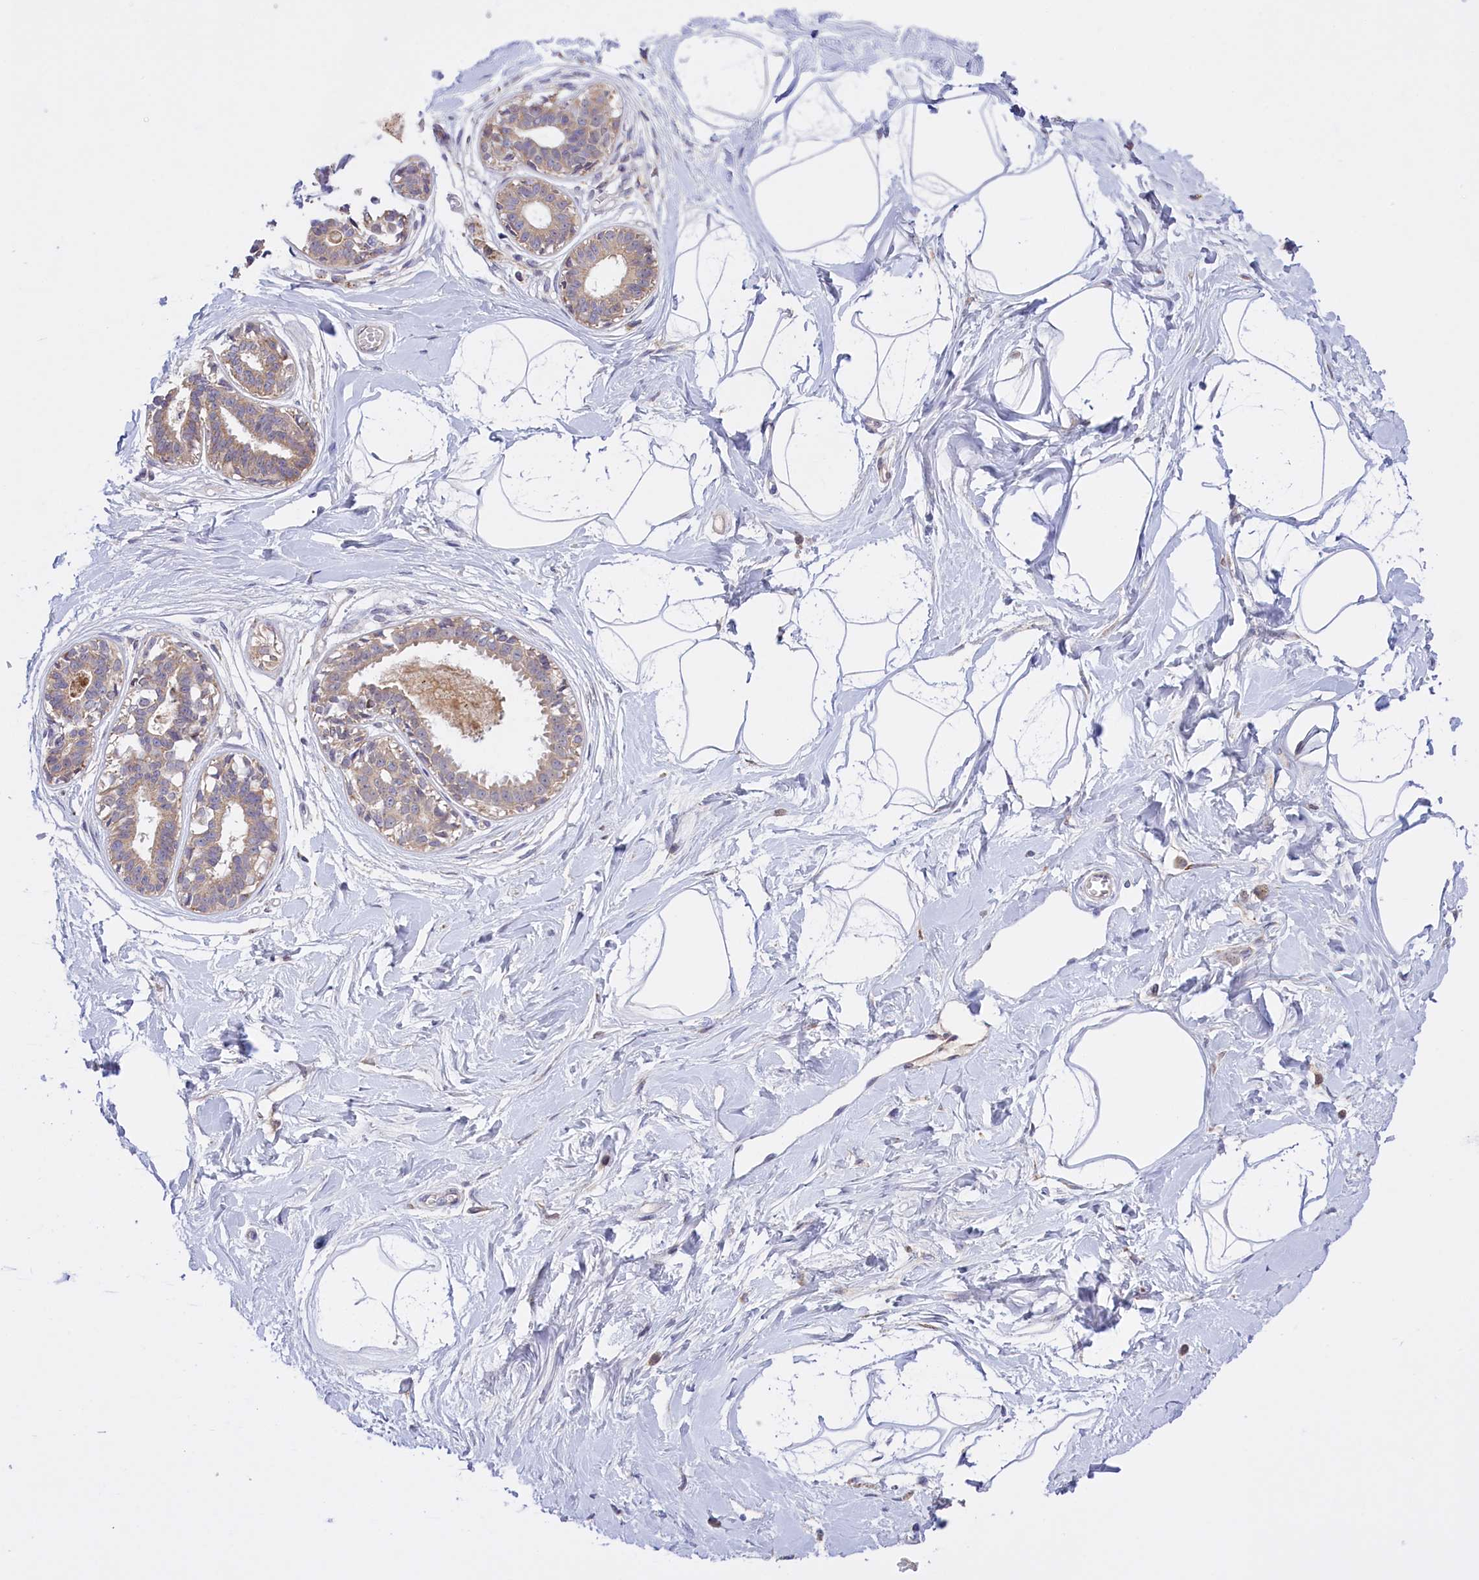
{"staining": {"intensity": "negative", "quantity": "none", "location": "none"}, "tissue": "breast", "cell_type": "Adipocytes", "image_type": "normal", "snomed": [{"axis": "morphology", "description": "Normal tissue, NOS"}, {"axis": "topography", "description": "Breast"}], "caption": "IHC of normal breast displays no expression in adipocytes. The staining was performed using DAB (3,3'-diaminobenzidine) to visualize the protein expression in brown, while the nuclei were stained in blue with hematoxylin (Magnification: 20x).", "gene": "FAM149B1", "patient": {"sex": "female", "age": 45}}